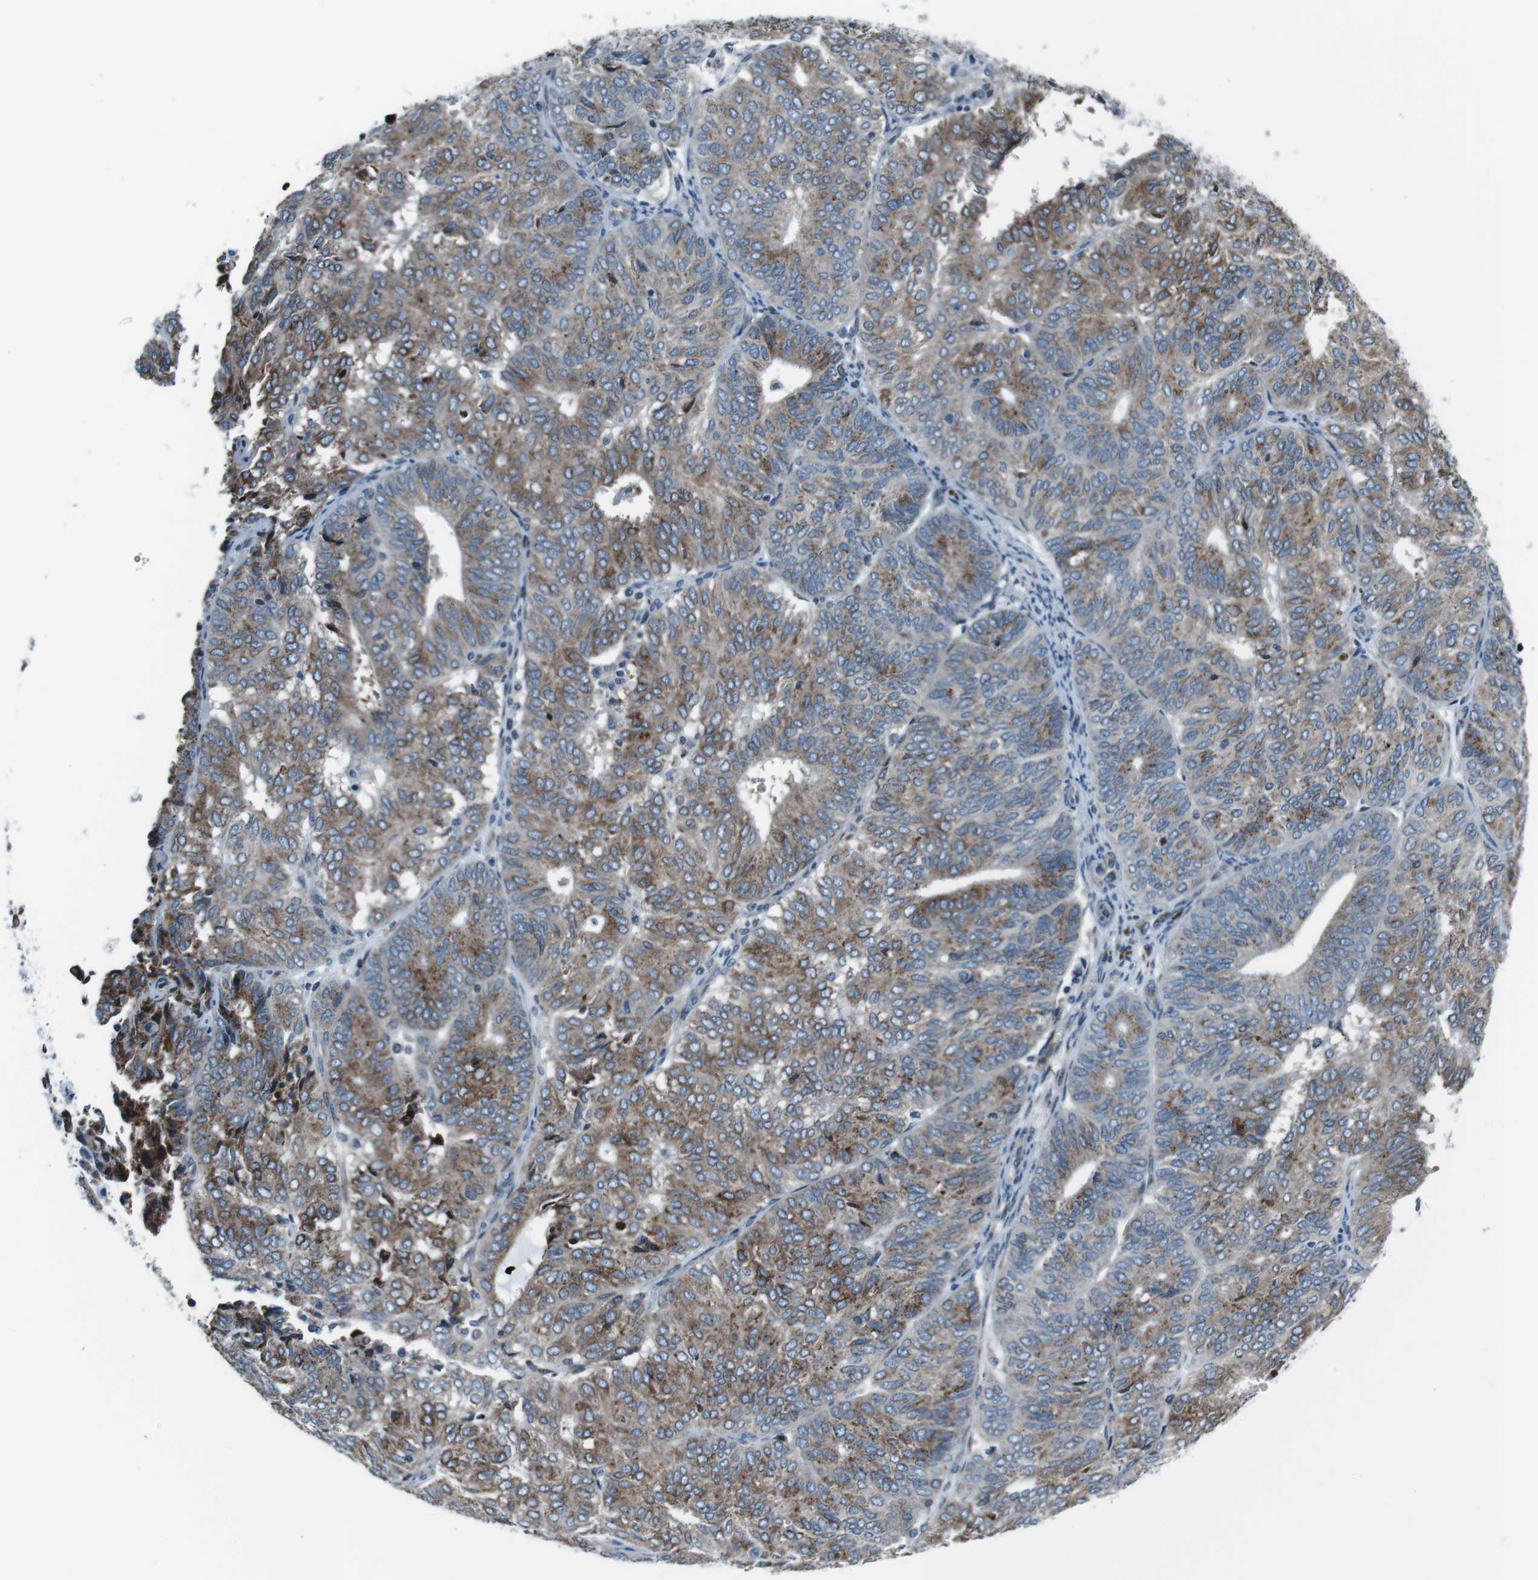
{"staining": {"intensity": "moderate", "quantity": "25%-75%", "location": "cytoplasmic/membranous"}, "tissue": "endometrial cancer", "cell_type": "Tumor cells", "image_type": "cancer", "snomed": [{"axis": "morphology", "description": "Adenocarcinoma, NOS"}, {"axis": "topography", "description": "Uterus"}], "caption": "This photomicrograph exhibits adenocarcinoma (endometrial) stained with IHC to label a protein in brown. The cytoplasmic/membranous of tumor cells show moderate positivity for the protein. Nuclei are counter-stained blue.", "gene": "NUCB2", "patient": {"sex": "female", "age": 60}}